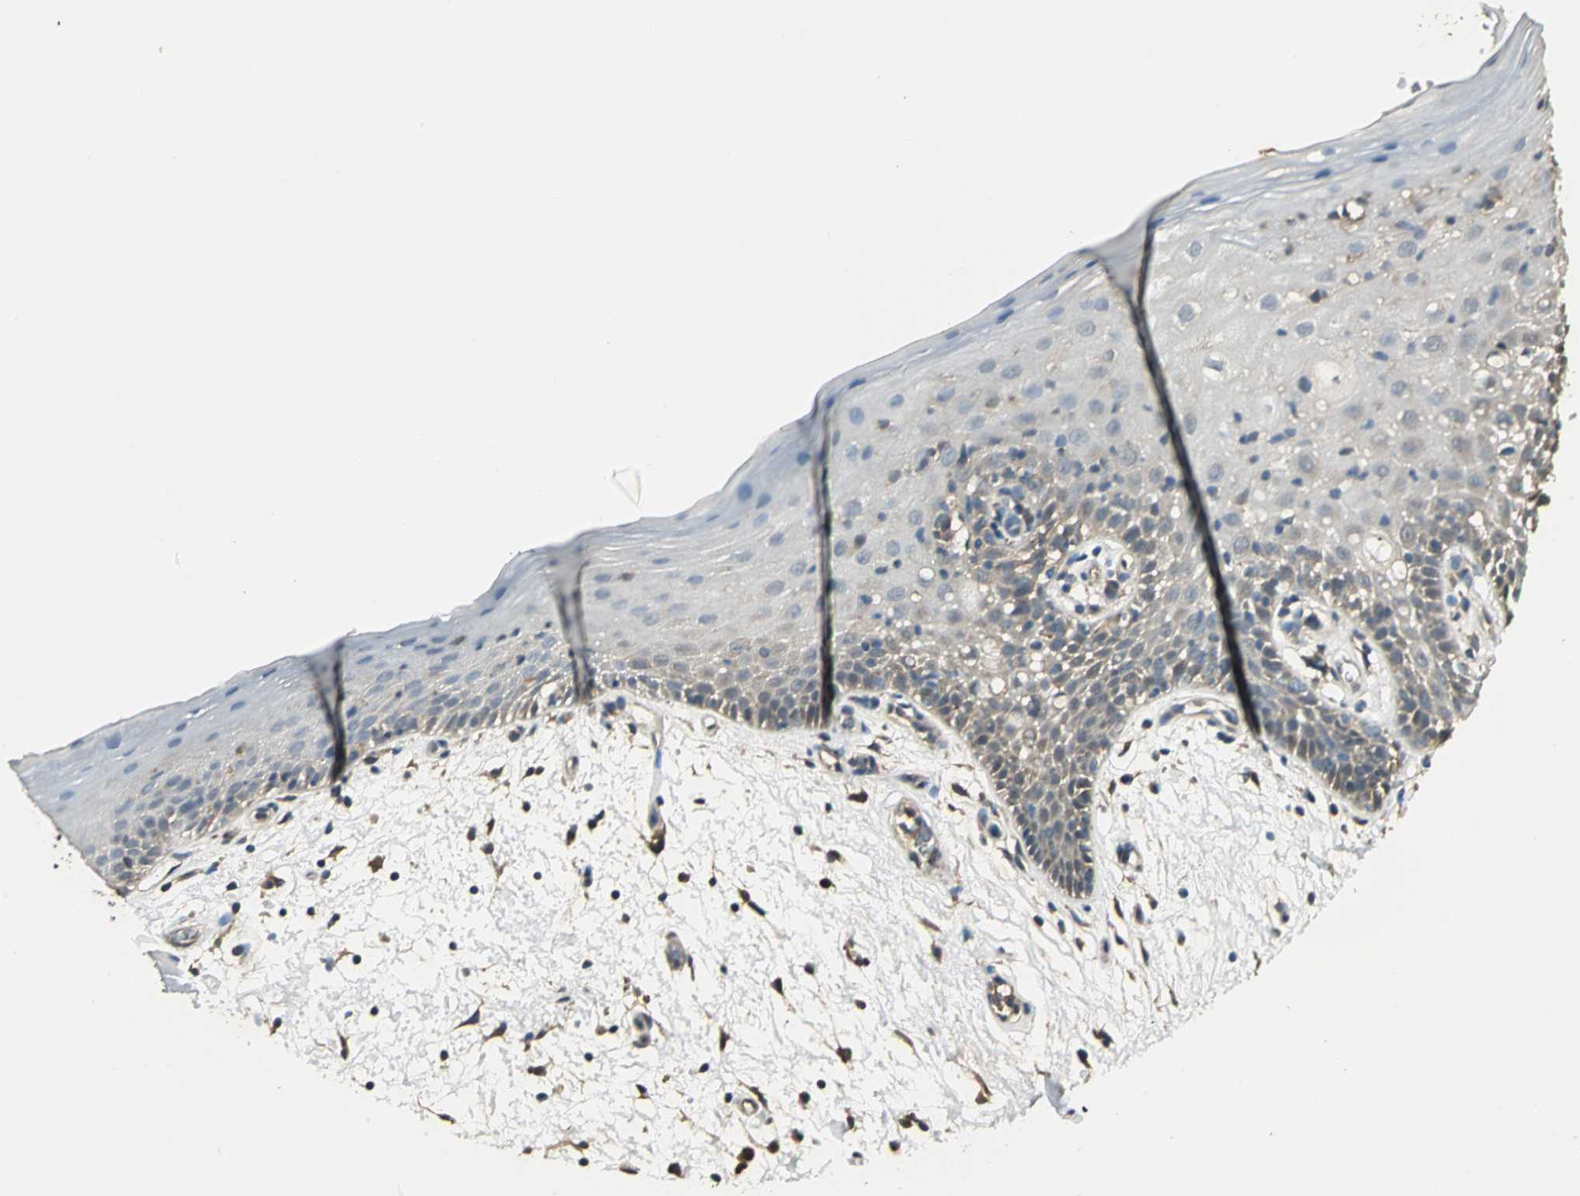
{"staining": {"intensity": "moderate", "quantity": "25%-75%", "location": "cytoplasmic/membranous"}, "tissue": "oral mucosa", "cell_type": "Squamous epithelial cells", "image_type": "normal", "snomed": [{"axis": "morphology", "description": "Normal tissue, NOS"}, {"axis": "morphology", "description": "Squamous cell carcinoma, NOS"}, {"axis": "topography", "description": "Skeletal muscle"}, {"axis": "topography", "description": "Oral tissue"}, {"axis": "topography", "description": "Head-Neck"}], "caption": "DAB immunohistochemical staining of unremarkable human oral mucosa shows moderate cytoplasmic/membranous protein staining in about 25%-75% of squamous epithelial cells.", "gene": "PARK7", "patient": {"sex": "male", "age": 71}}